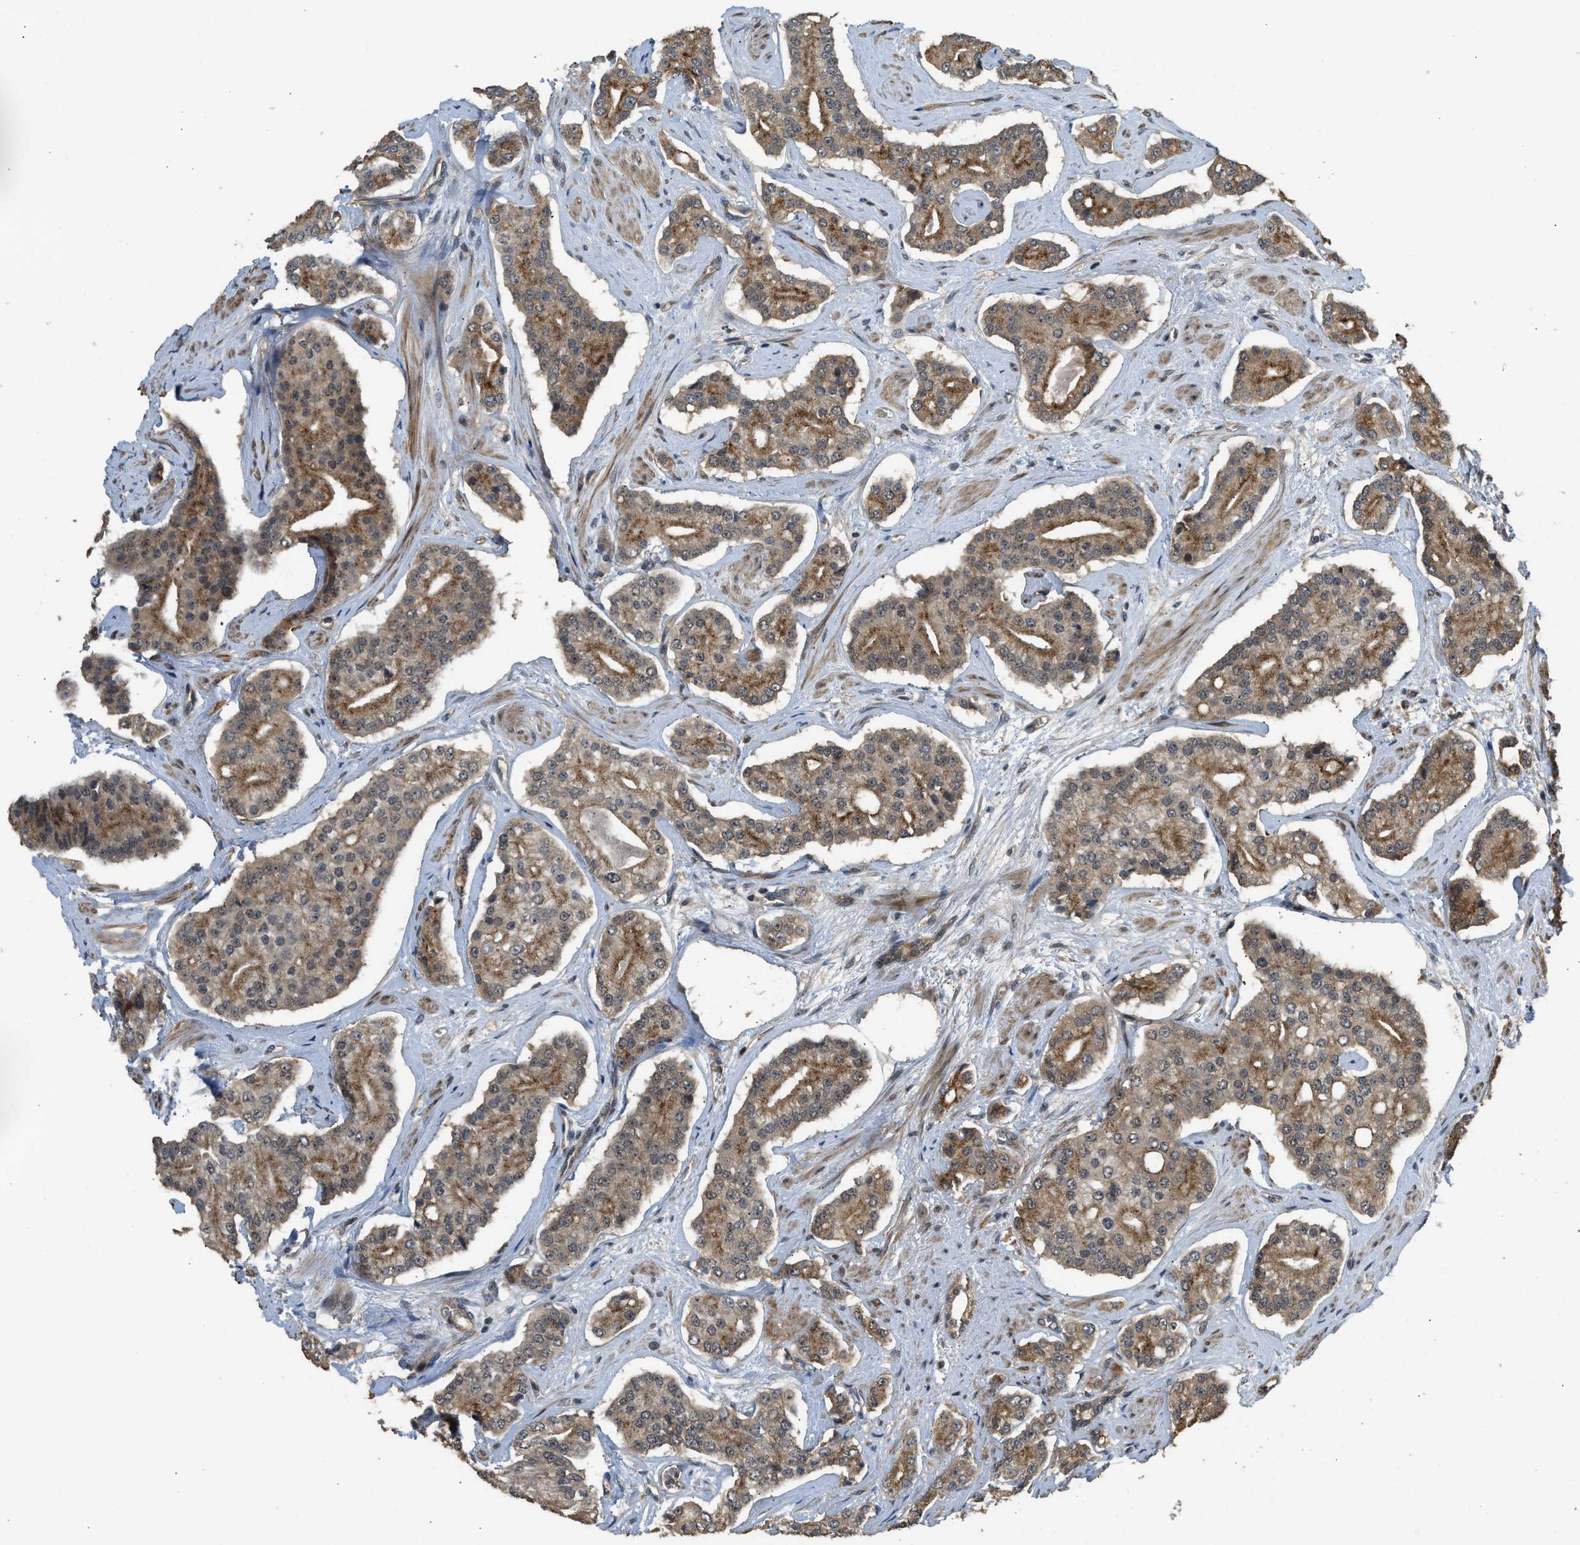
{"staining": {"intensity": "moderate", "quantity": ">75%", "location": "cytoplasmic/membranous"}, "tissue": "prostate cancer", "cell_type": "Tumor cells", "image_type": "cancer", "snomed": [{"axis": "morphology", "description": "Adenocarcinoma, High grade"}, {"axis": "topography", "description": "Prostate"}], "caption": "Prostate cancer (high-grade adenocarcinoma) tissue displays moderate cytoplasmic/membranous expression in approximately >75% of tumor cells (Brightfield microscopy of DAB IHC at high magnification).", "gene": "GET1", "patient": {"sex": "male", "age": 71}}